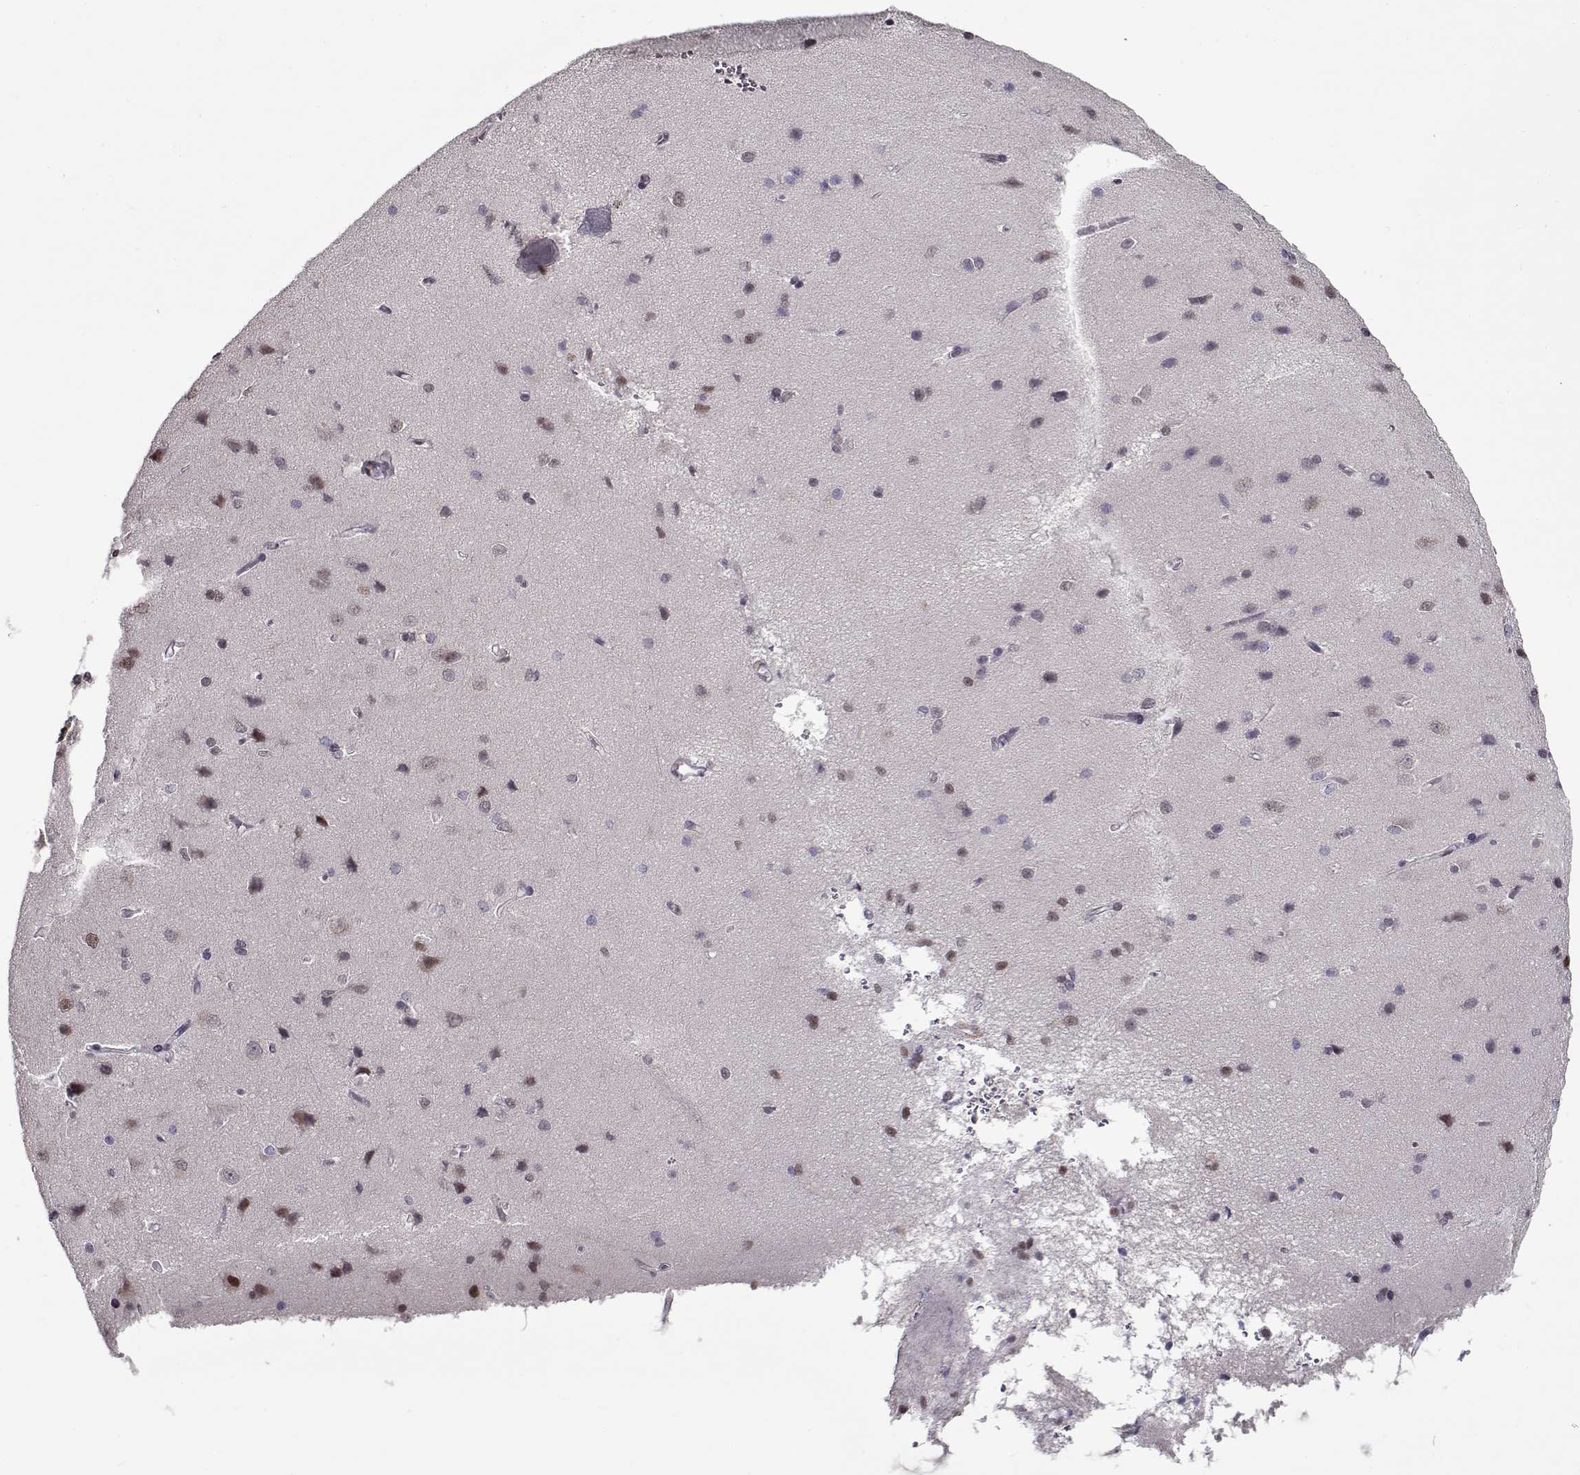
{"staining": {"intensity": "negative", "quantity": "none", "location": "none"}, "tissue": "cerebral cortex", "cell_type": "Endothelial cells", "image_type": "normal", "snomed": [{"axis": "morphology", "description": "Normal tissue, NOS"}, {"axis": "topography", "description": "Cerebral cortex"}], "caption": "High magnification brightfield microscopy of unremarkable cerebral cortex stained with DAB (brown) and counterstained with hematoxylin (blue): endothelial cells show no significant positivity. Brightfield microscopy of immunohistochemistry (IHC) stained with DAB (brown) and hematoxylin (blue), captured at high magnification.", "gene": "PRMT1", "patient": {"sex": "male", "age": 37}}